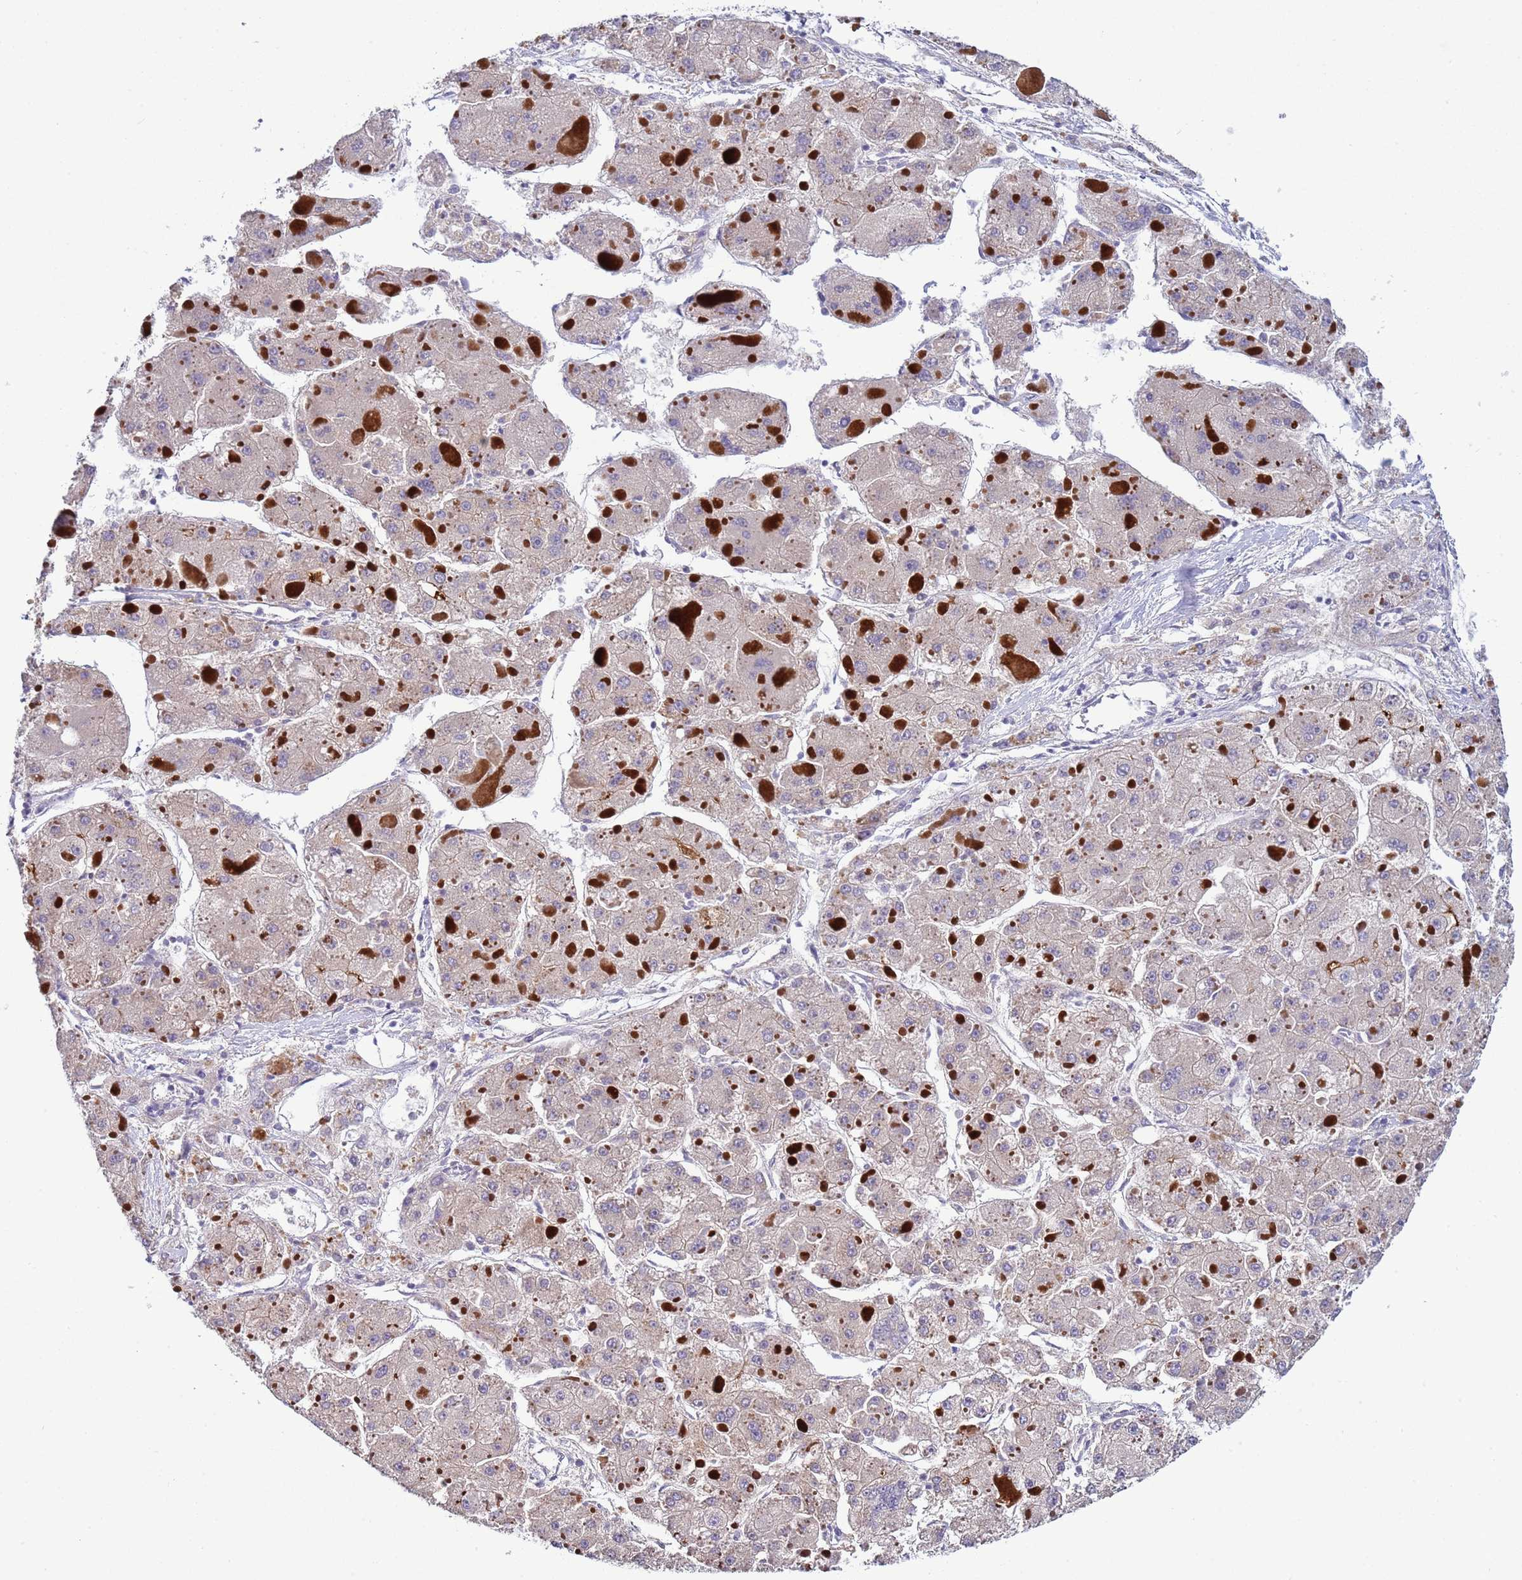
{"staining": {"intensity": "negative", "quantity": "none", "location": "none"}, "tissue": "liver cancer", "cell_type": "Tumor cells", "image_type": "cancer", "snomed": [{"axis": "morphology", "description": "Carcinoma, Hepatocellular, NOS"}, {"axis": "topography", "description": "Liver"}], "caption": "IHC of human liver hepatocellular carcinoma displays no expression in tumor cells.", "gene": "TRIM51", "patient": {"sex": "female", "age": 73}}